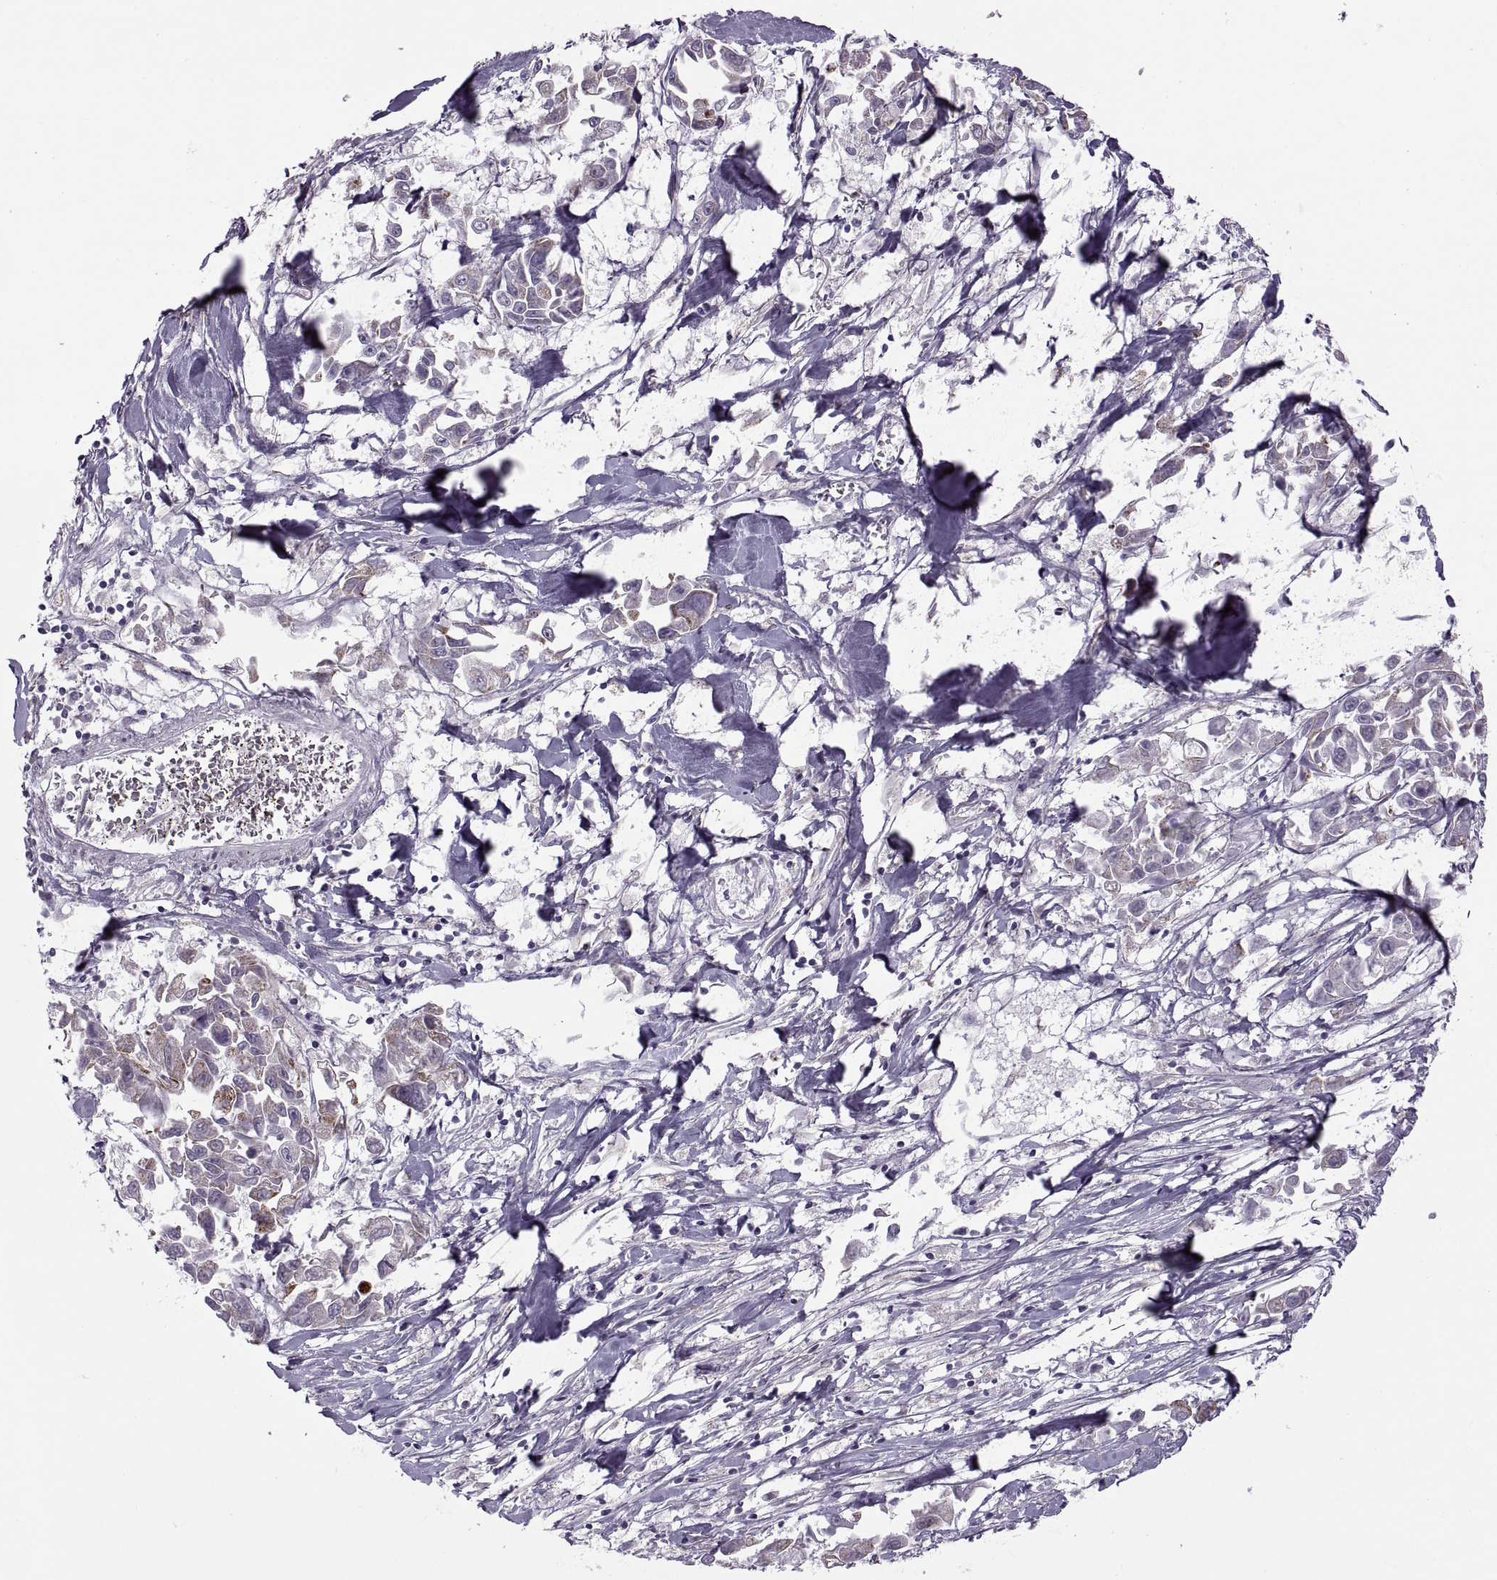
{"staining": {"intensity": "moderate", "quantity": "25%-75%", "location": "cytoplasmic/membranous"}, "tissue": "pancreatic cancer", "cell_type": "Tumor cells", "image_type": "cancer", "snomed": [{"axis": "morphology", "description": "Adenocarcinoma, NOS"}, {"axis": "topography", "description": "Pancreas"}], "caption": "Tumor cells reveal medium levels of moderate cytoplasmic/membranous expression in about 25%-75% of cells in adenocarcinoma (pancreatic). Nuclei are stained in blue.", "gene": "PIERCE1", "patient": {"sex": "female", "age": 83}}